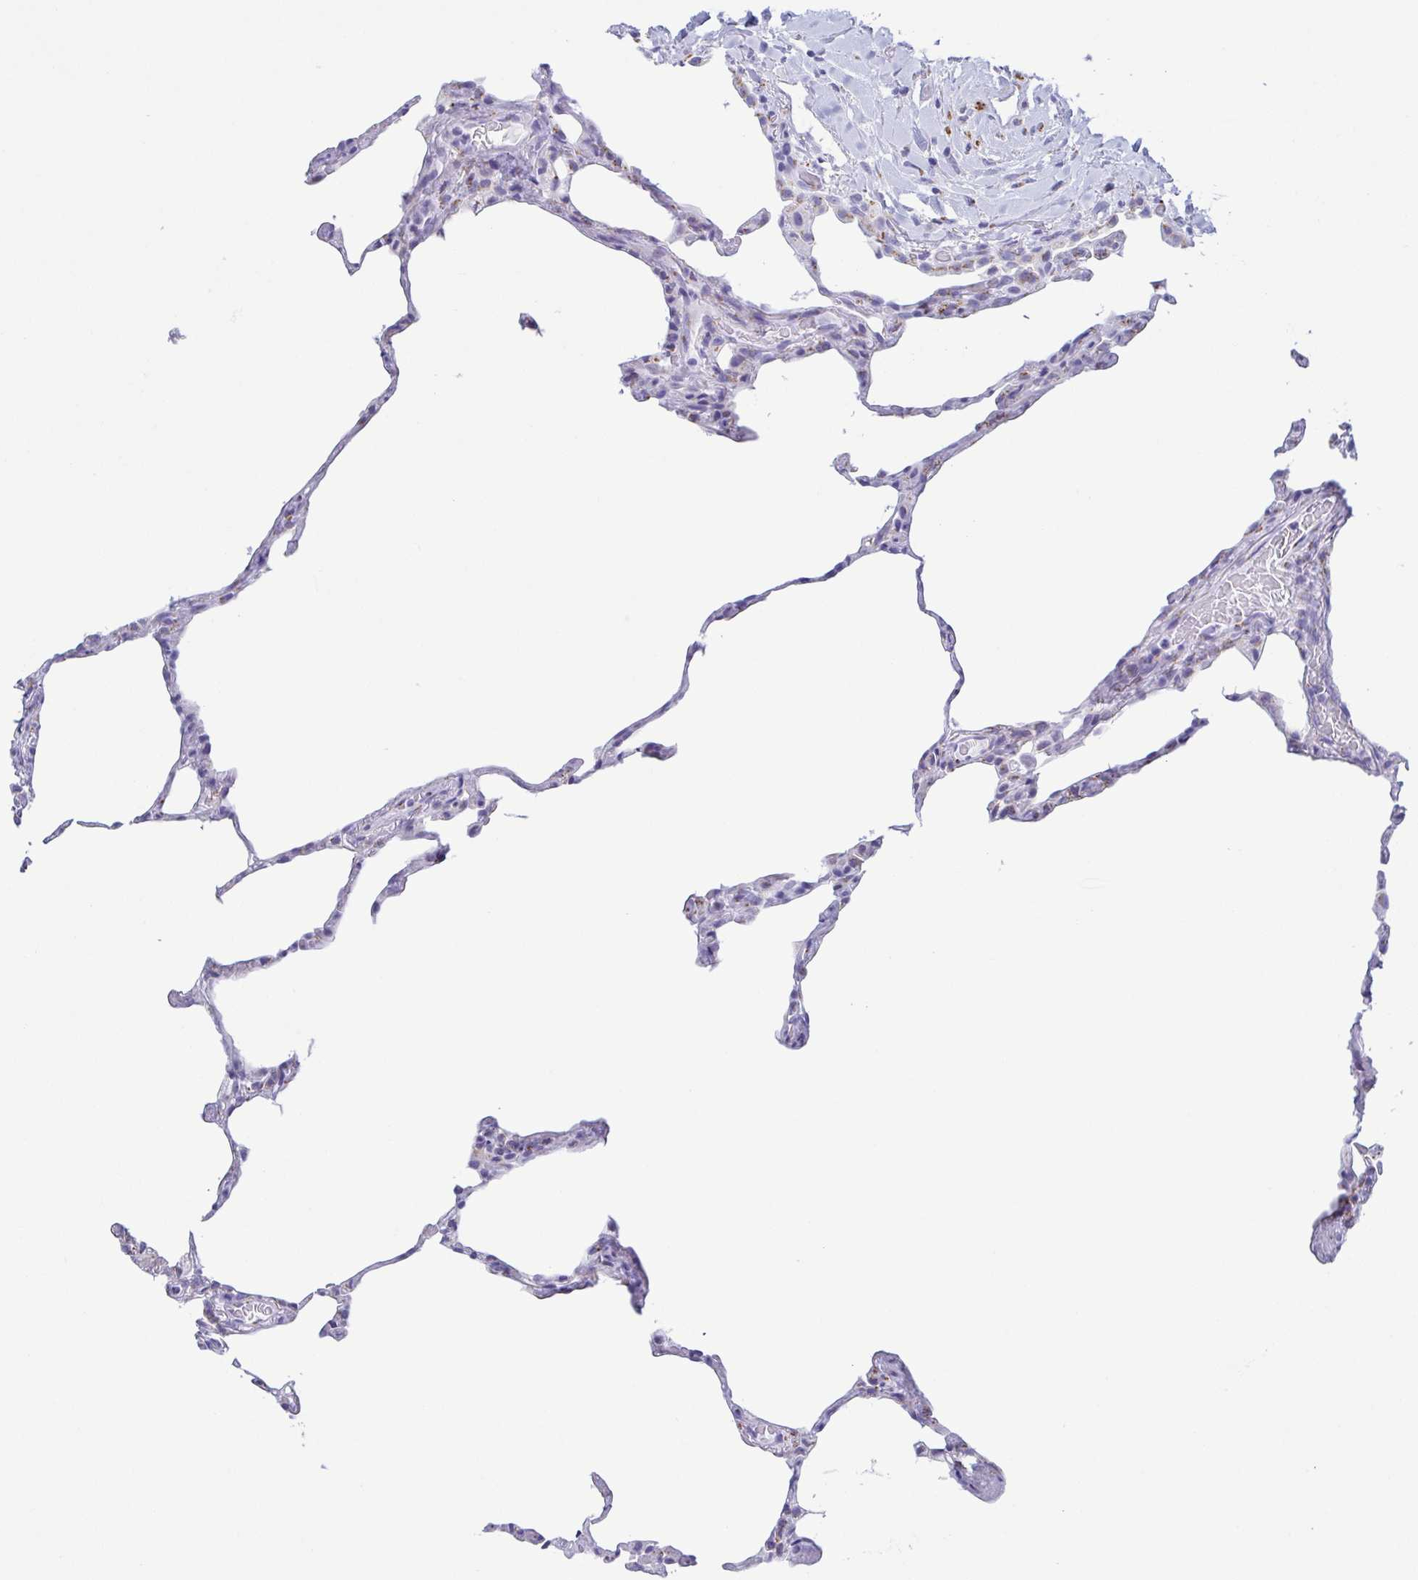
{"staining": {"intensity": "negative", "quantity": "none", "location": "none"}, "tissue": "lung", "cell_type": "Alveolar cells", "image_type": "normal", "snomed": [{"axis": "morphology", "description": "Normal tissue, NOS"}, {"axis": "topography", "description": "Lung"}], "caption": "Immunohistochemical staining of unremarkable human lung demonstrates no significant staining in alveolar cells.", "gene": "SULT1B1", "patient": {"sex": "female", "age": 57}}